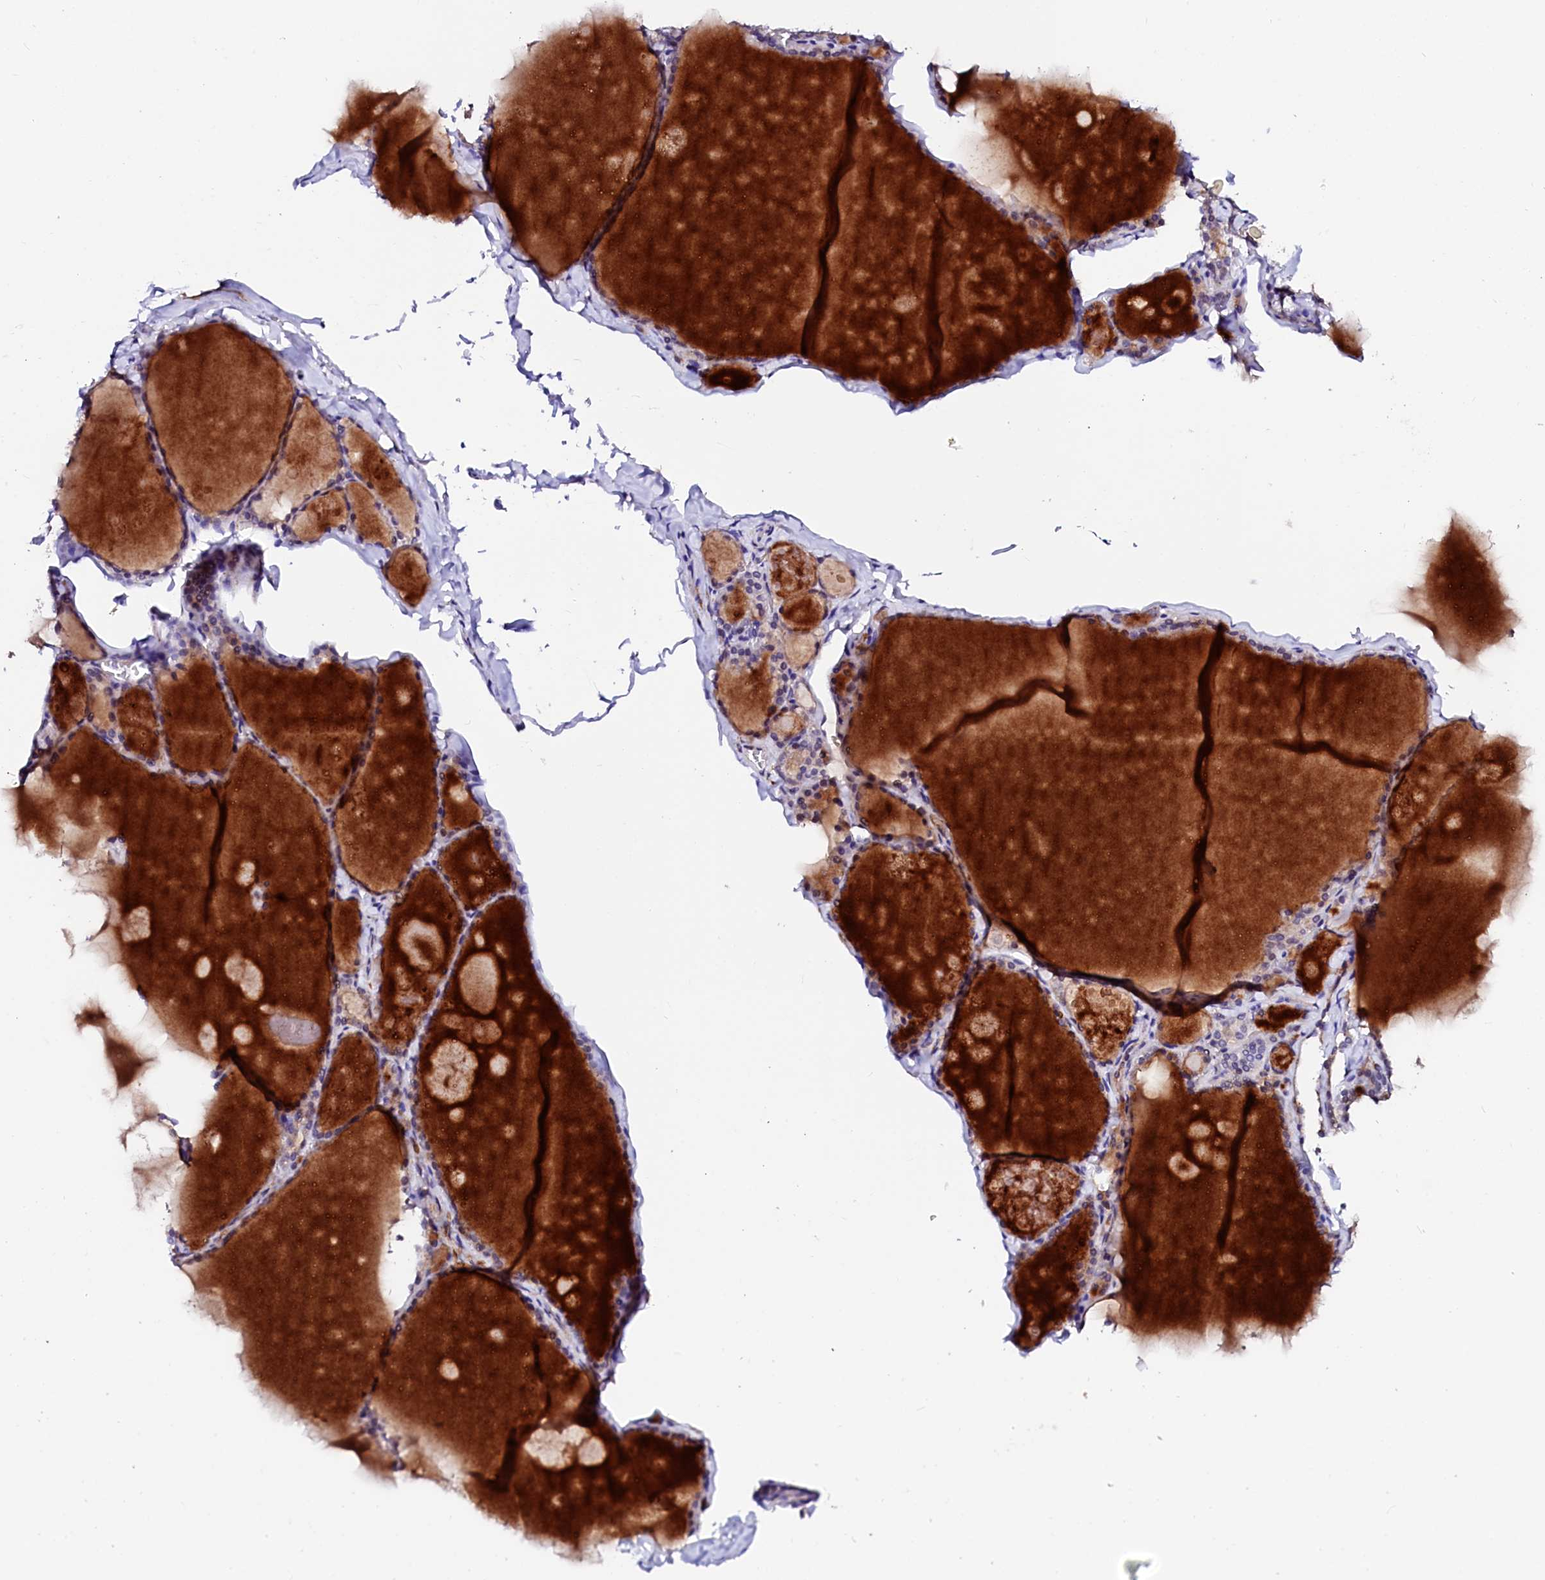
{"staining": {"intensity": "weak", "quantity": "<25%", "location": "cytoplasmic/membranous"}, "tissue": "thyroid gland", "cell_type": "Glandular cells", "image_type": "normal", "snomed": [{"axis": "morphology", "description": "Normal tissue, NOS"}, {"axis": "topography", "description": "Thyroid gland"}], "caption": "The histopathology image exhibits no significant staining in glandular cells of thyroid gland.", "gene": "NALF1", "patient": {"sex": "male", "age": 56}}